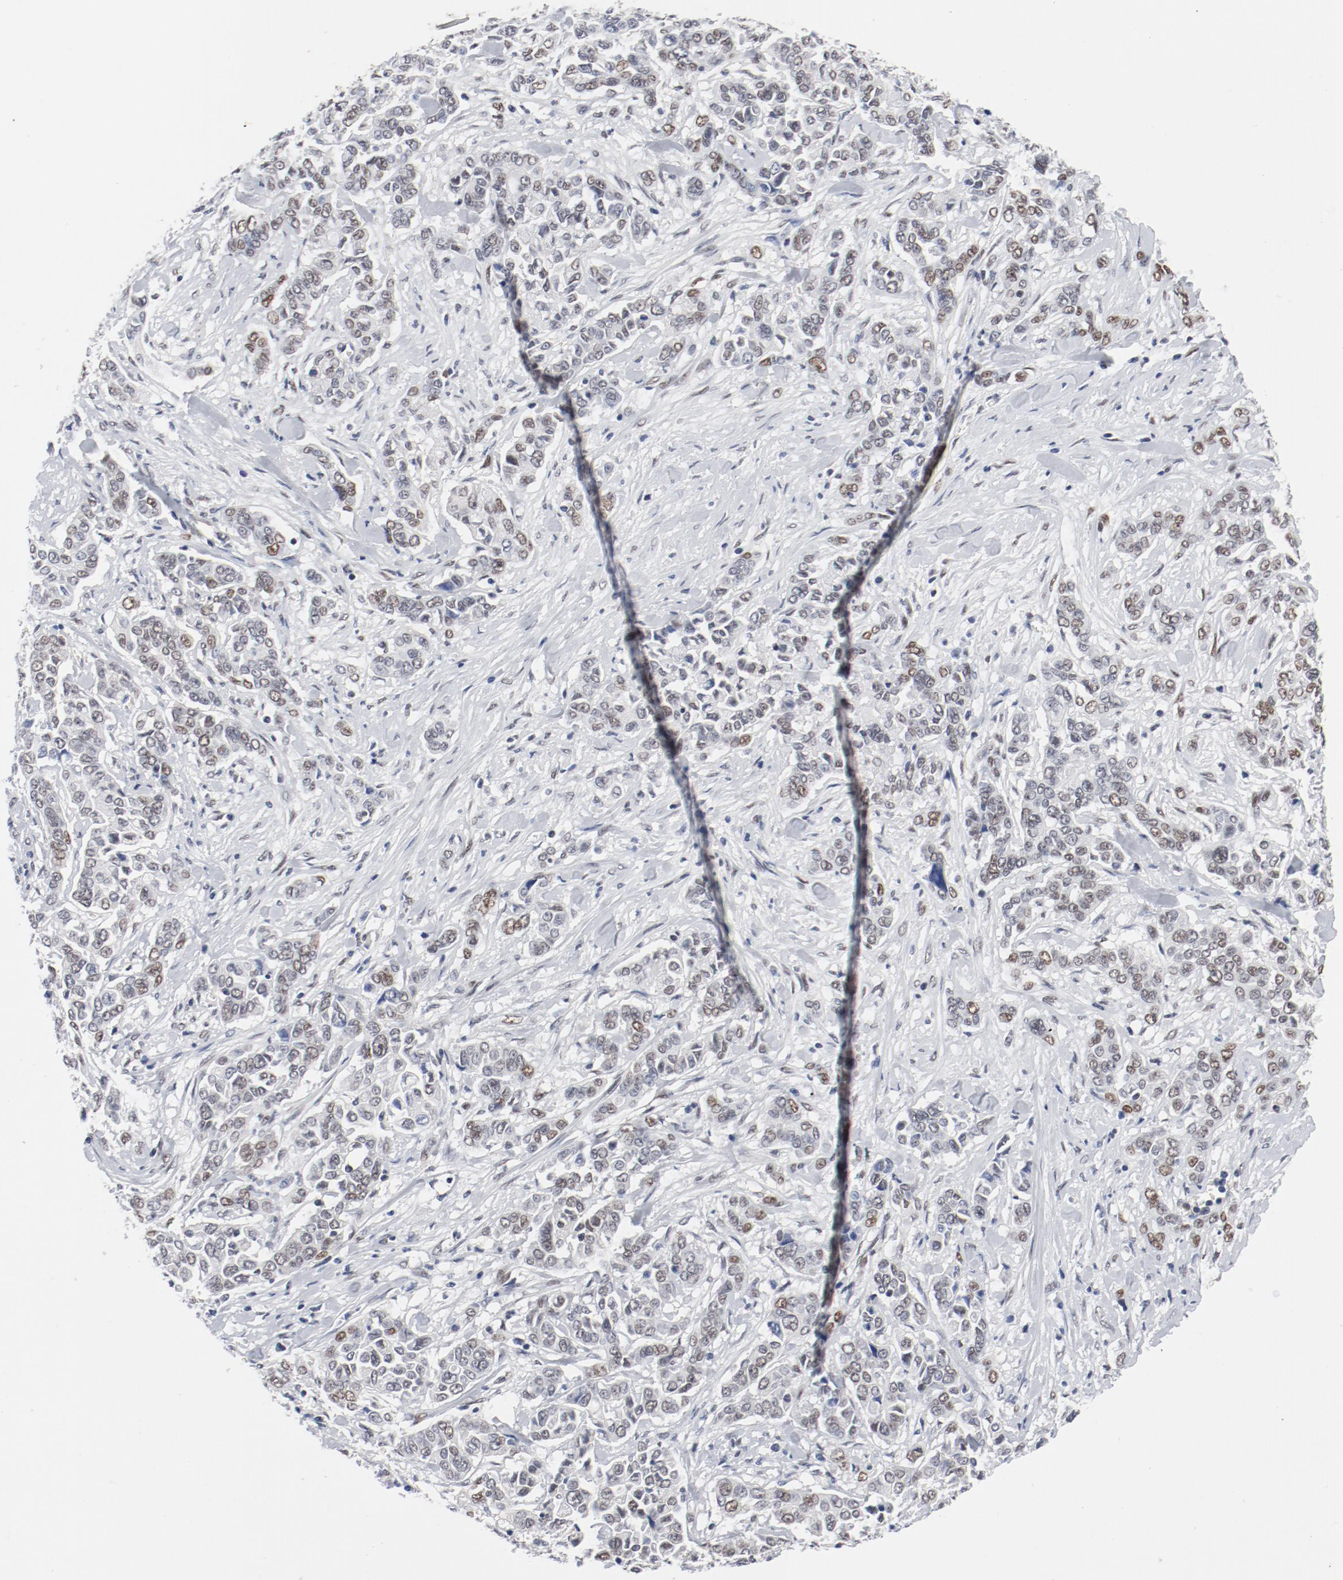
{"staining": {"intensity": "weak", "quantity": ">75%", "location": "nuclear"}, "tissue": "pancreatic cancer", "cell_type": "Tumor cells", "image_type": "cancer", "snomed": [{"axis": "morphology", "description": "Adenocarcinoma, NOS"}, {"axis": "topography", "description": "Pancreas"}], "caption": "Tumor cells display low levels of weak nuclear expression in approximately >75% of cells in human adenocarcinoma (pancreatic).", "gene": "ARNT", "patient": {"sex": "female", "age": 52}}